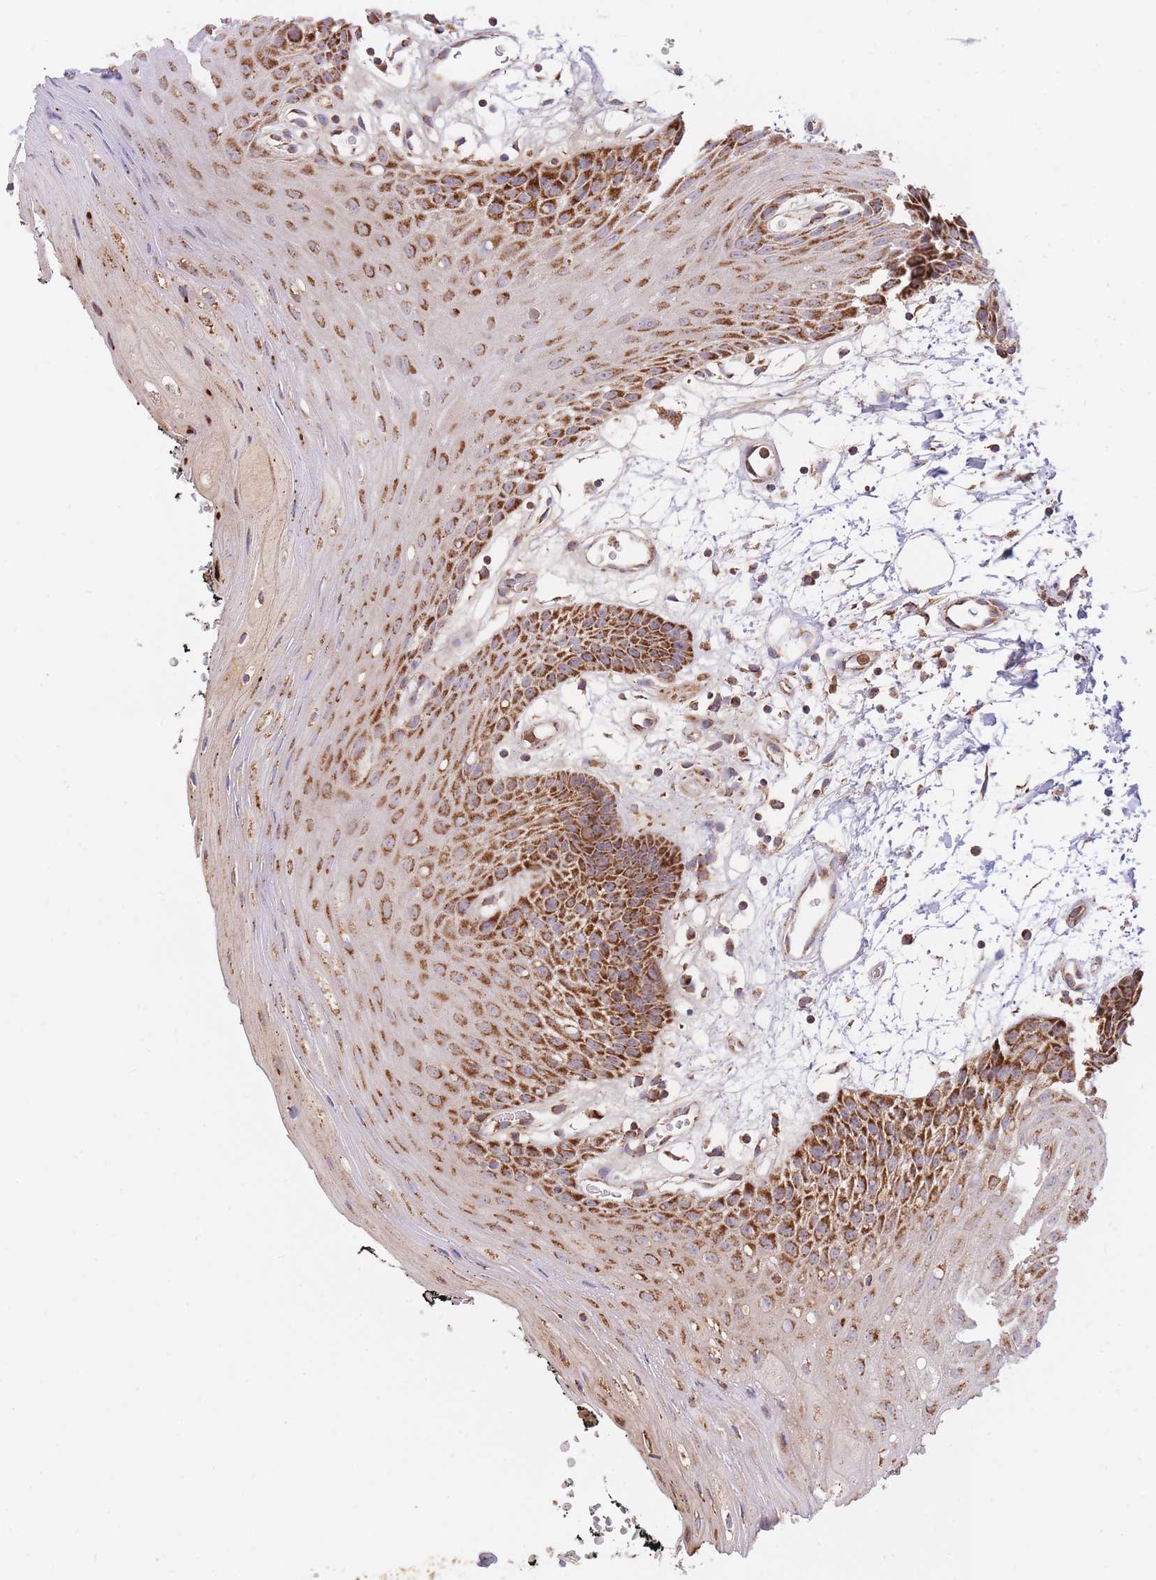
{"staining": {"intensity": "strong", "quantity": ">75%", "location": "cytoplasmic/membranous"}, "tissue": "oral mucosa", "cell_type": "Squamous epithelial cells", "image_type": "normal", "snomed": [{"axis": "morphology", "description": "Normal tissue, NOS"}, {"axis": "topography", "description": "Oral tissue"}, {"axis": "topography", "description": "Tounge, NOS"}], "caption": "This photomicrograph reveals immunohistochemistry staining of unremarkable human oral mucosa, with high strong cytoplasmic/membranous positivity in about >75% of squamous epithelial cells.", "gene": "PREP", "patient": {"sex": "female", "age": 59}}